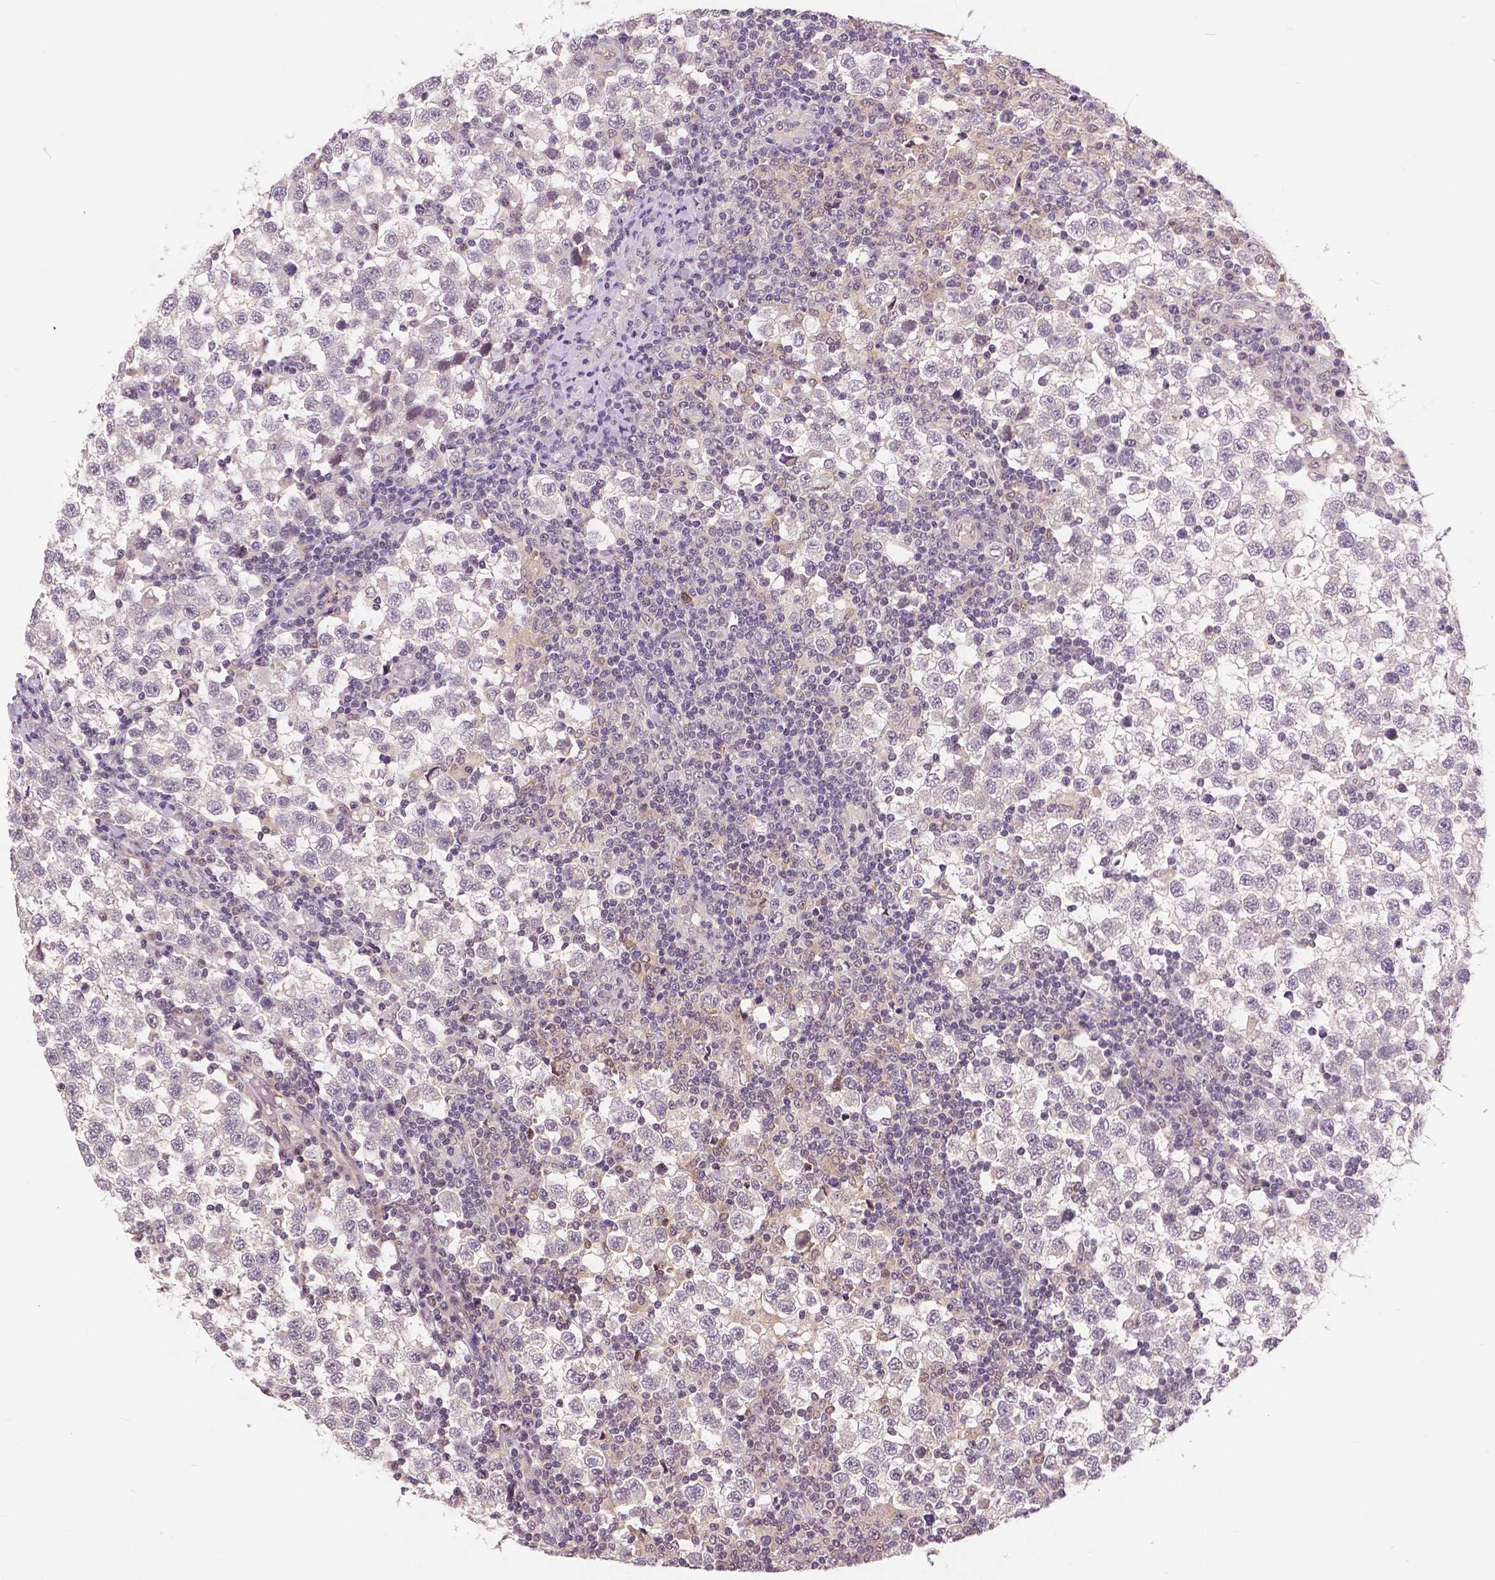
{"staining": {"intensity": "negative", "quantity": "none", "location": "none"}, "tissue": "testis cancer", "cell_type": "Tumor cells", "image_type": "cancer", "snomed": [{"axis": "morphology", "description": "Seminoma, NOS"}, {"axis": "topography", "description": "Testis"}], "caption": "Immunohistochemistry (IHC) histopathology image of testis seminoma stained for a protein (brown), which exhibits no staining in tumor cells.", "gene": "MAP1LC3B", "patient": {"sex": "male", "age": 34}}